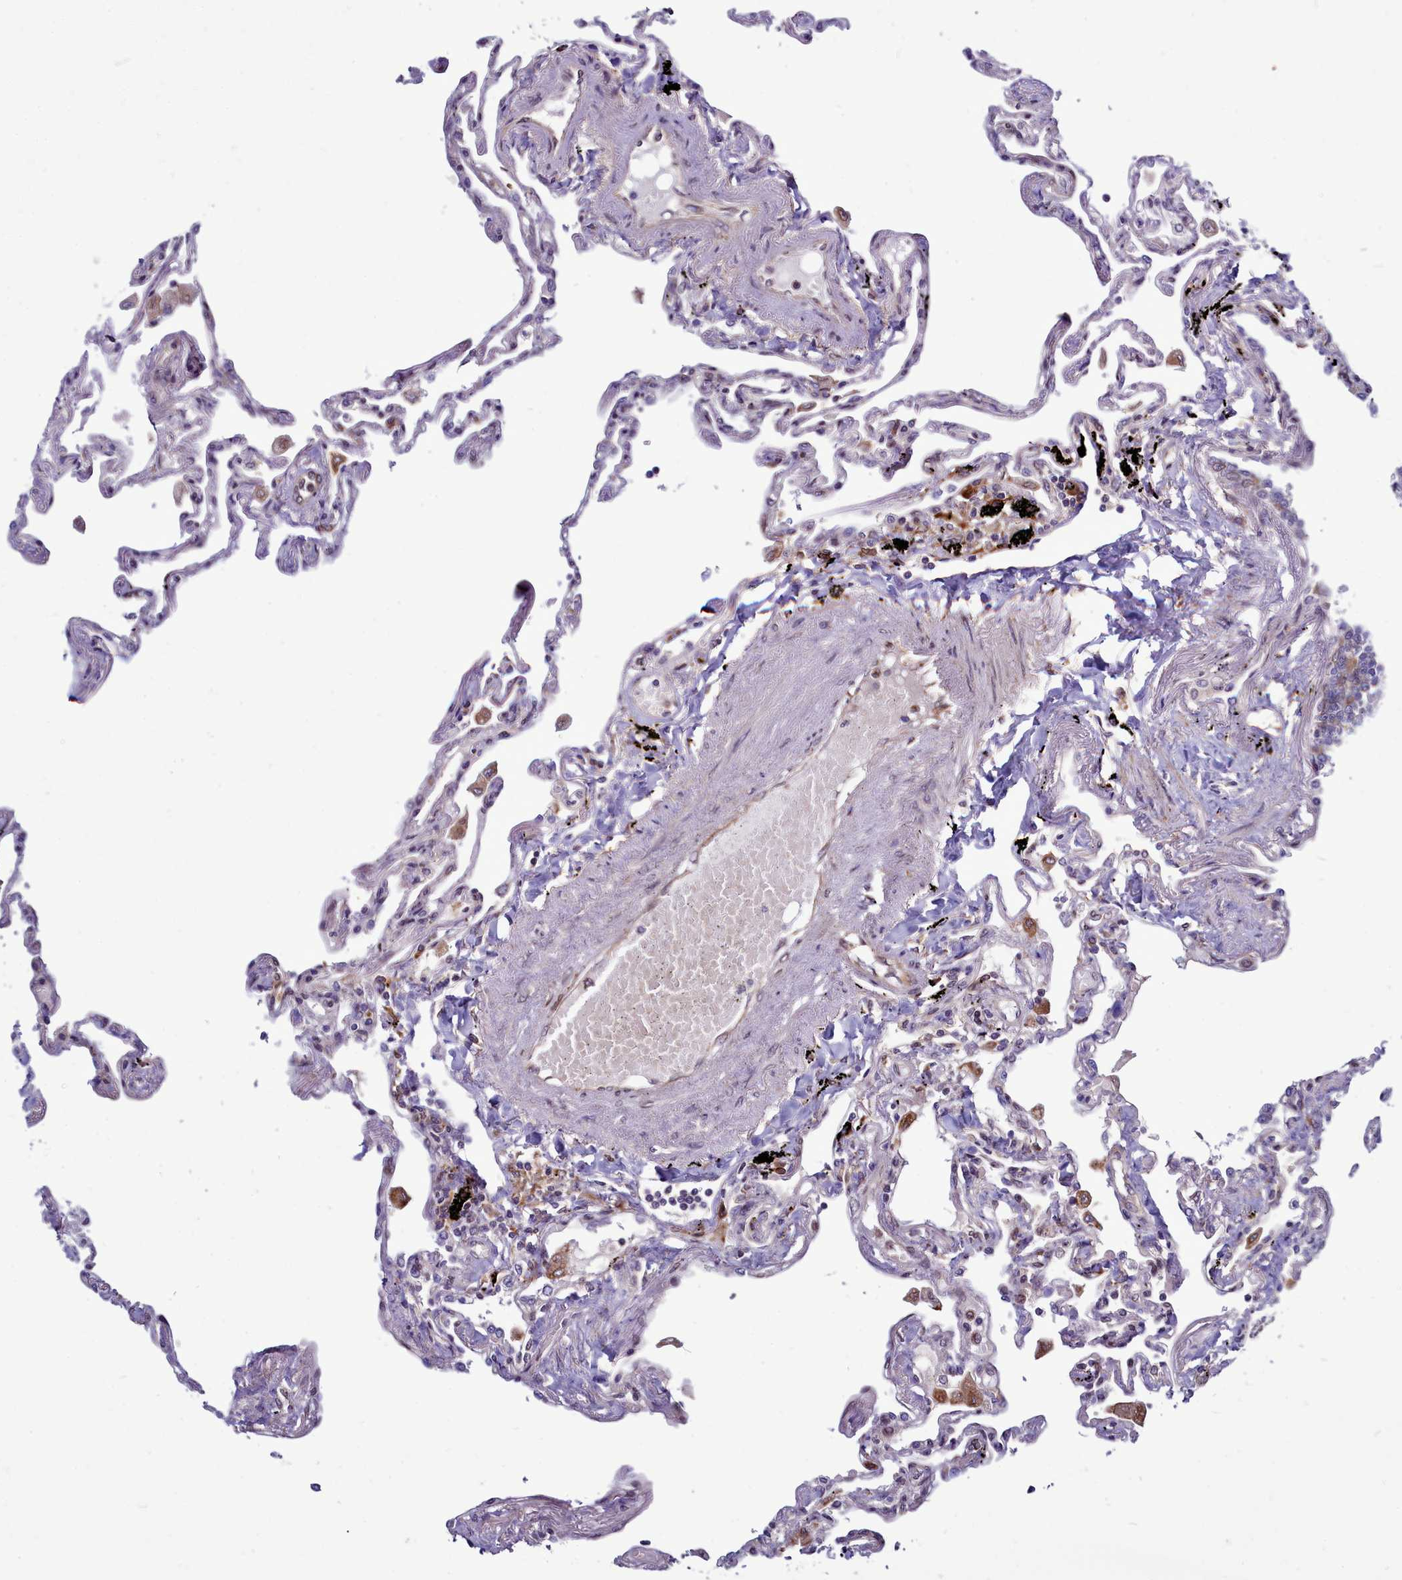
{"staining": {"intensity": "negative", "quantity": "none", "location": "none"}, "tissue": "lung", "cell_type": "Alveolar cells", "image_type": "normal", "snomed": [{"axis": "morphology", "description": "Normal tissue, NOS"}, {"axis": "topography", "description": "Lung"}], "caption": "IHC photomicrograph of normal lung: lung stained with DAB (3,3'-diaminobenzidine) shows no significant protein positivity in alveolar cells.", "gene": "RAPGEF4", "patient": {"sex": "female", "age": 67}}